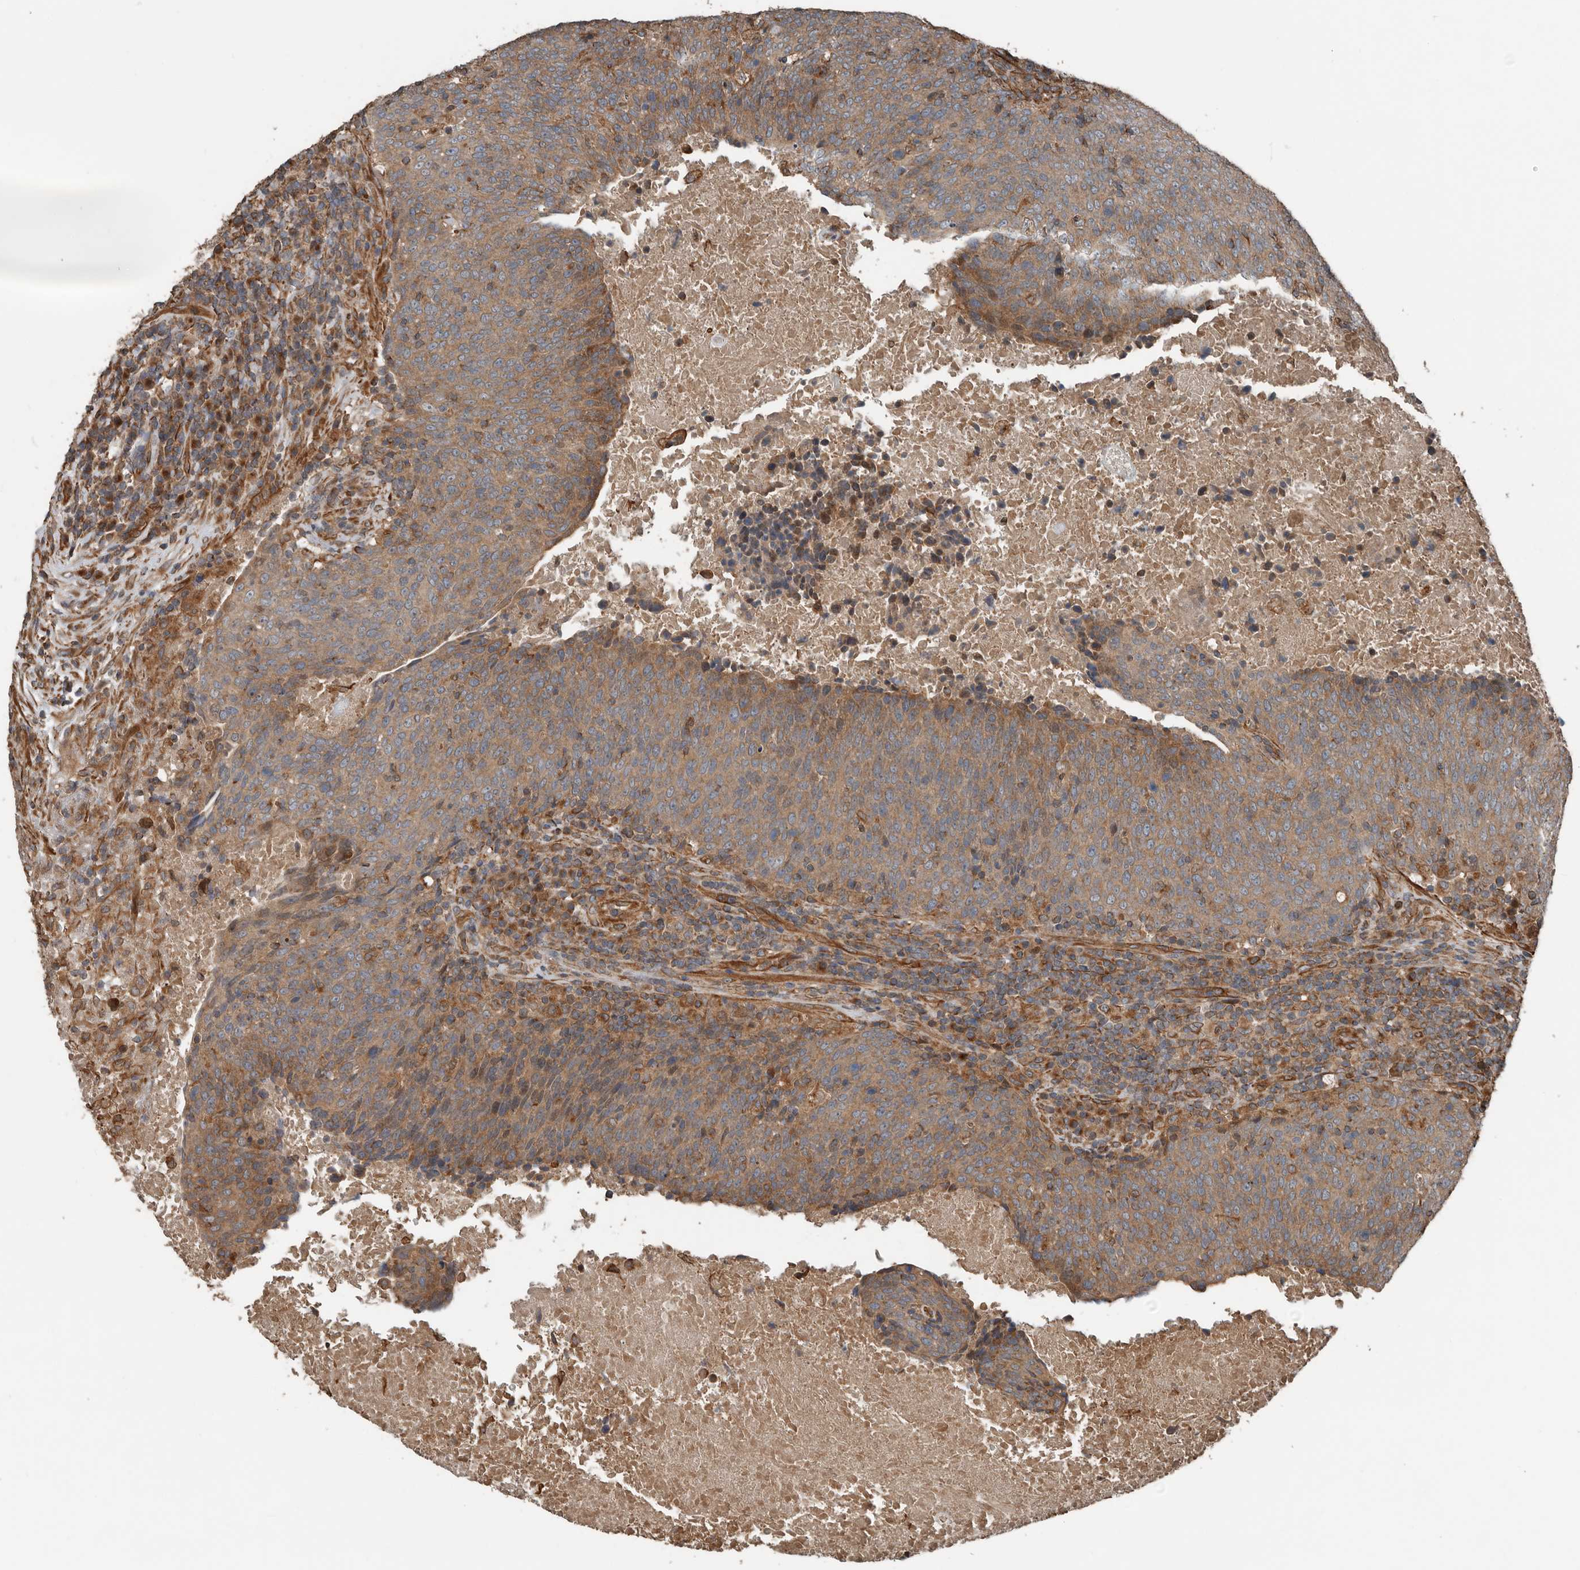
{"staining": {"intensity": "weak", "quantity": ">75%", "location": "cytoplasmic/membranous"}, "tissue": "head and neck cancer", "cell_type": "Tumor cells", "image_type": "cancer", "snomed": [{"axis": "morphology", "description": "Squamous cell carcinoma, NOS"}, {"axis": "morphology", "description": "Squamous cell carcinoma, metastatic, NOS"}, {"axis": "topography", "description": "Lymph node"}, {"axis": "topography", "description": "Head-Neck"}], "caption": "A high-resolution image shows immunohistochemistry (IHC) staining of head and neck cancer (metastatic squamous cell carcinoma), which demonstrates weak cytoplasmic/membranous expression in about >75% of tumor cells.", "gene": "YOD1", "patient": {"sex": "male", "age": 62}}